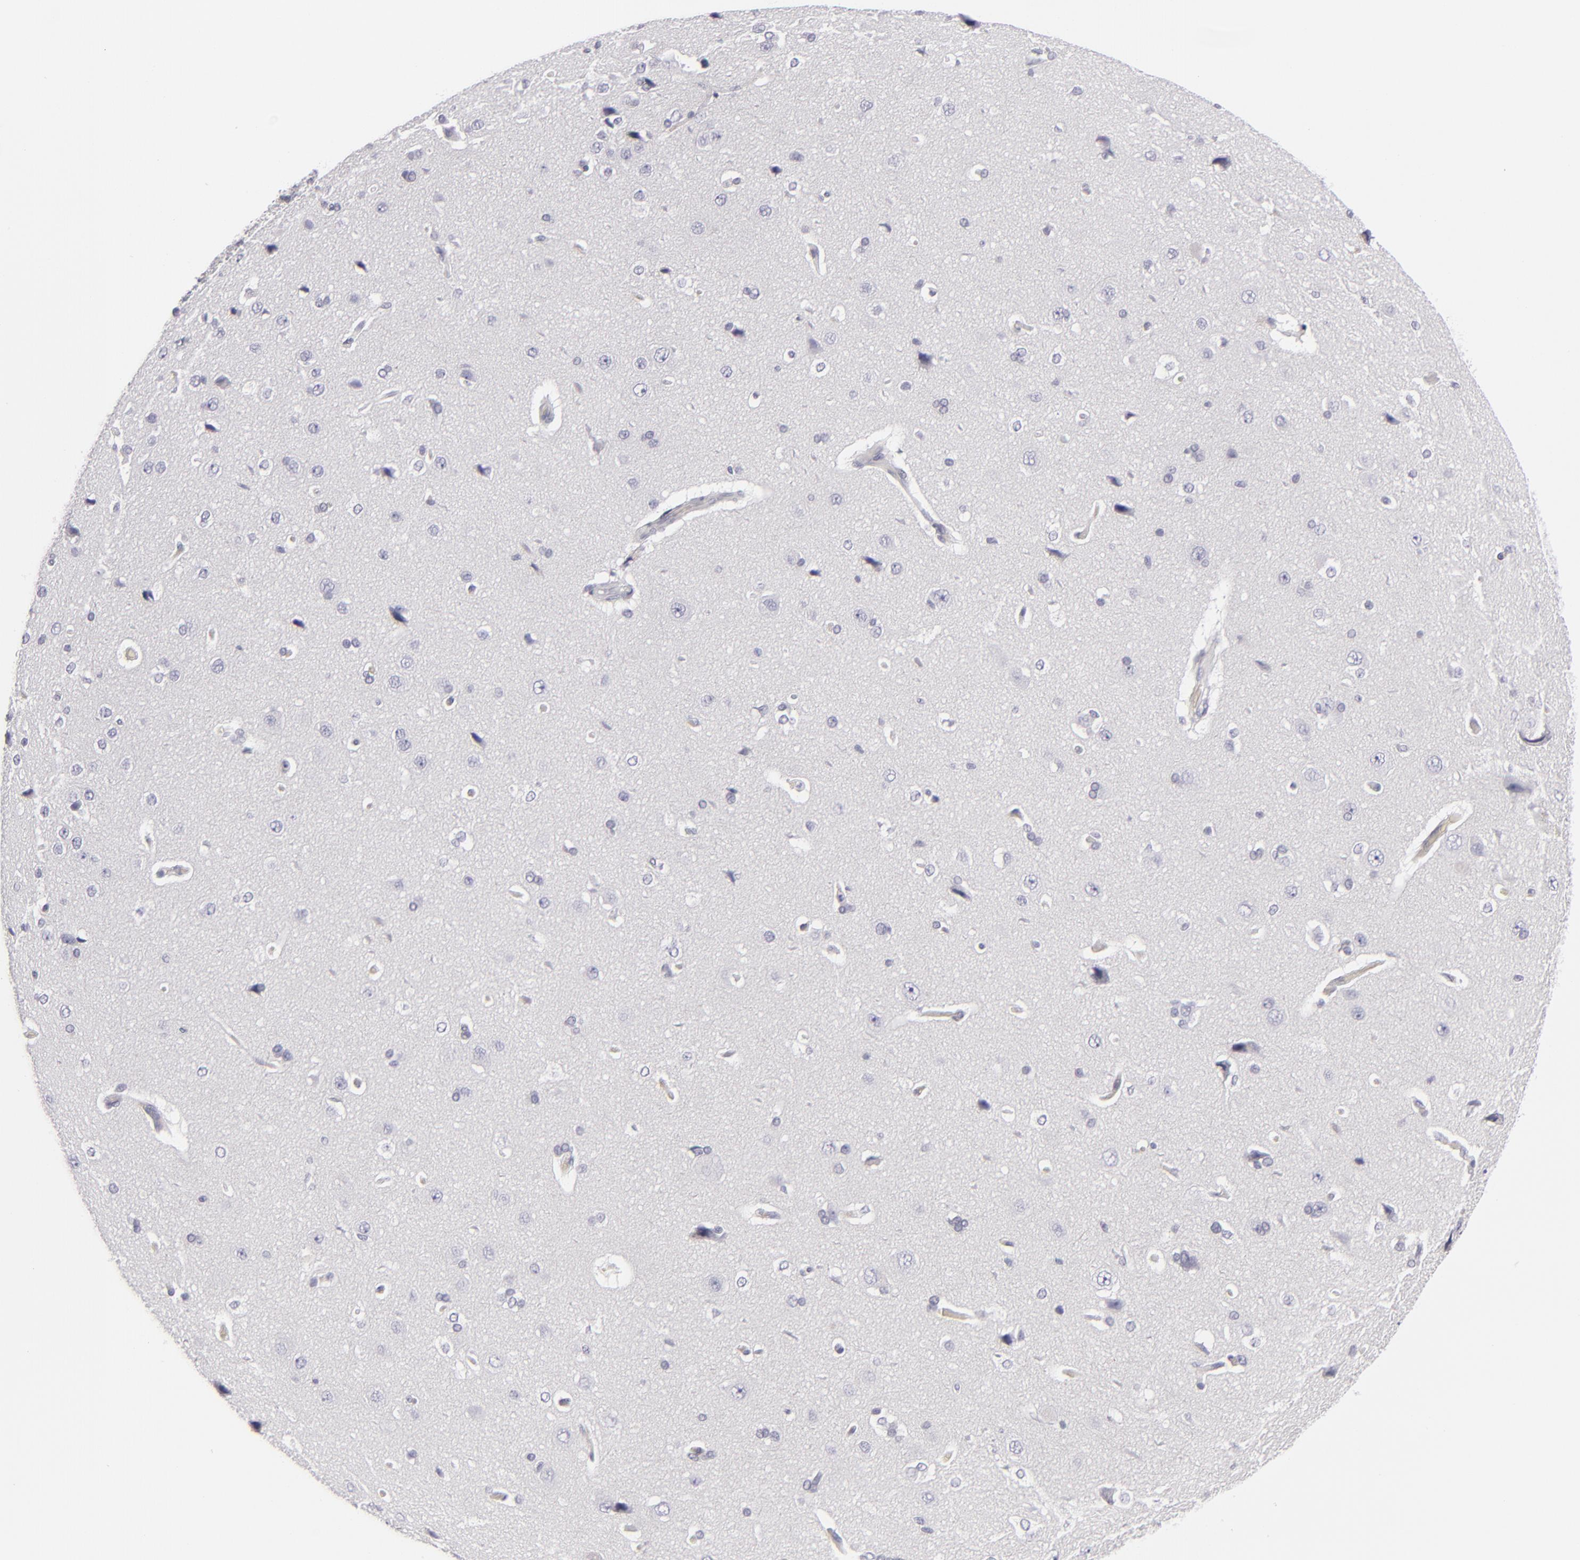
{"staining": {"intensity": "negative", "quantity": "none", "location": "none"}, "tissue": "cerebral cortex", "cell_type": "Endothelial cells", "image_type": "normal", "snomed": [{"axis": "morphology", "description": "Normal tissue, NOS"}, {"axis": "topography", "description": "Cerebral cortex"}], "caption": "This is a histopathology image of immunohistochemistry staining of unremarkable cerebral cortex, which shows no staining in endothelial cells. Brightfield microscopy of IHC stained with DAB (brown) and hematoxylin (blue), captured at high magnification.", "gene": "C9", "patient": {"sex": "female", "age": 45}}